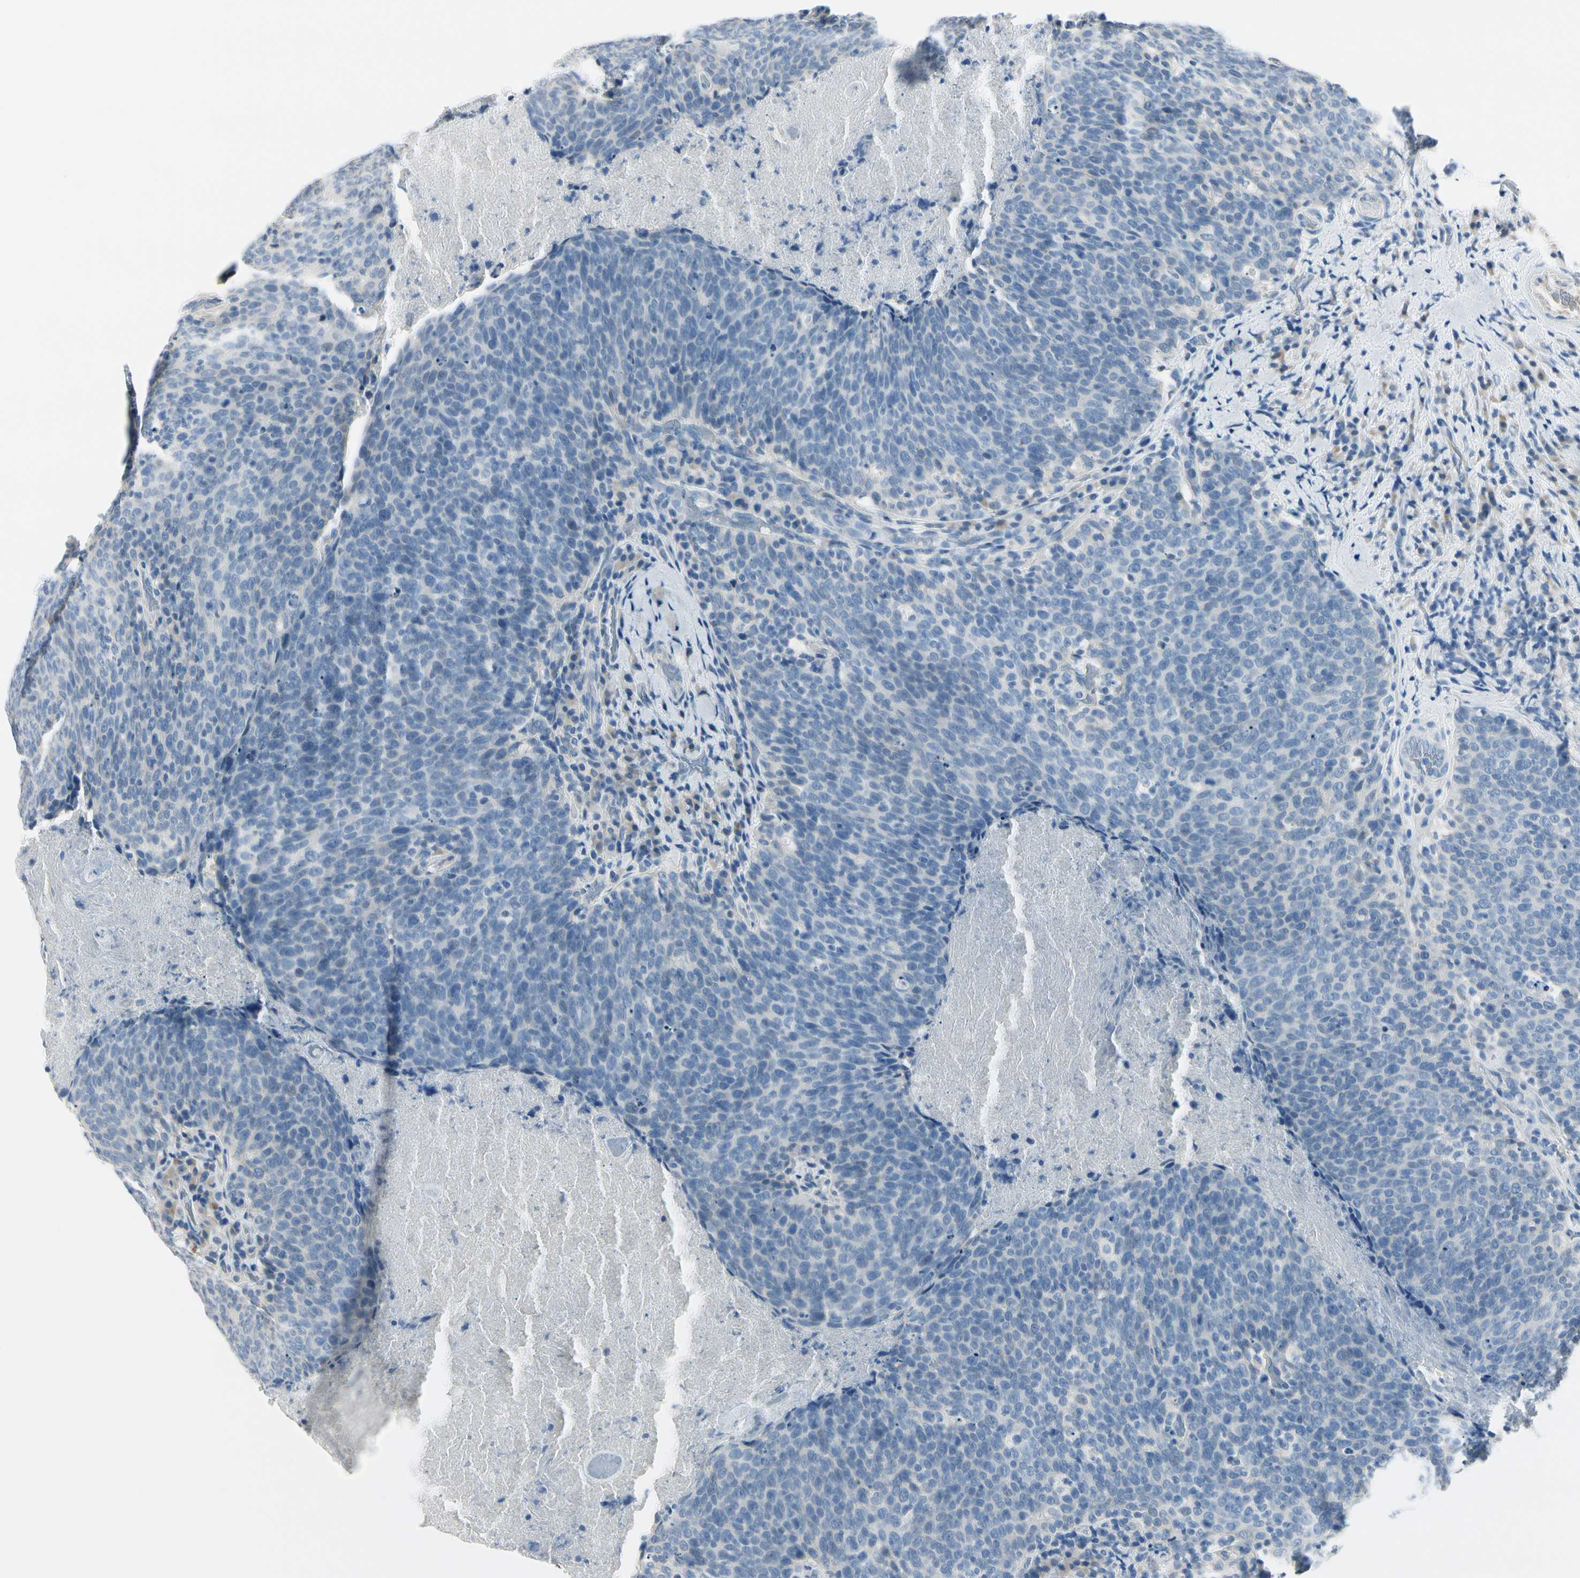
{"staining": {"intensity": "negative", "quantity": "none", "location": "none"}, "tissue": "head and neck cancer", "cell_type": "Tumor cells", "image_type": "cancer", "snomed": [{"axis": "morphology", "description": "Squamous cell carcinoma, NOS"}, {"axis": "morphology", "description": "Squamous cell carcinoma, metastatic, NOS"}, {"axis": "topography", "description": "Lymph node"}, {"axis": "topography", "description": "Head-Neck"}], "caption": "Head and neck cancer (metastatic squamous cell carcinoma) stained for a protein using immunohistochemistry reveals no positivity tumor cells.", "gene": "PEBP1", "patient": {"sex": "male", "age": 62}}